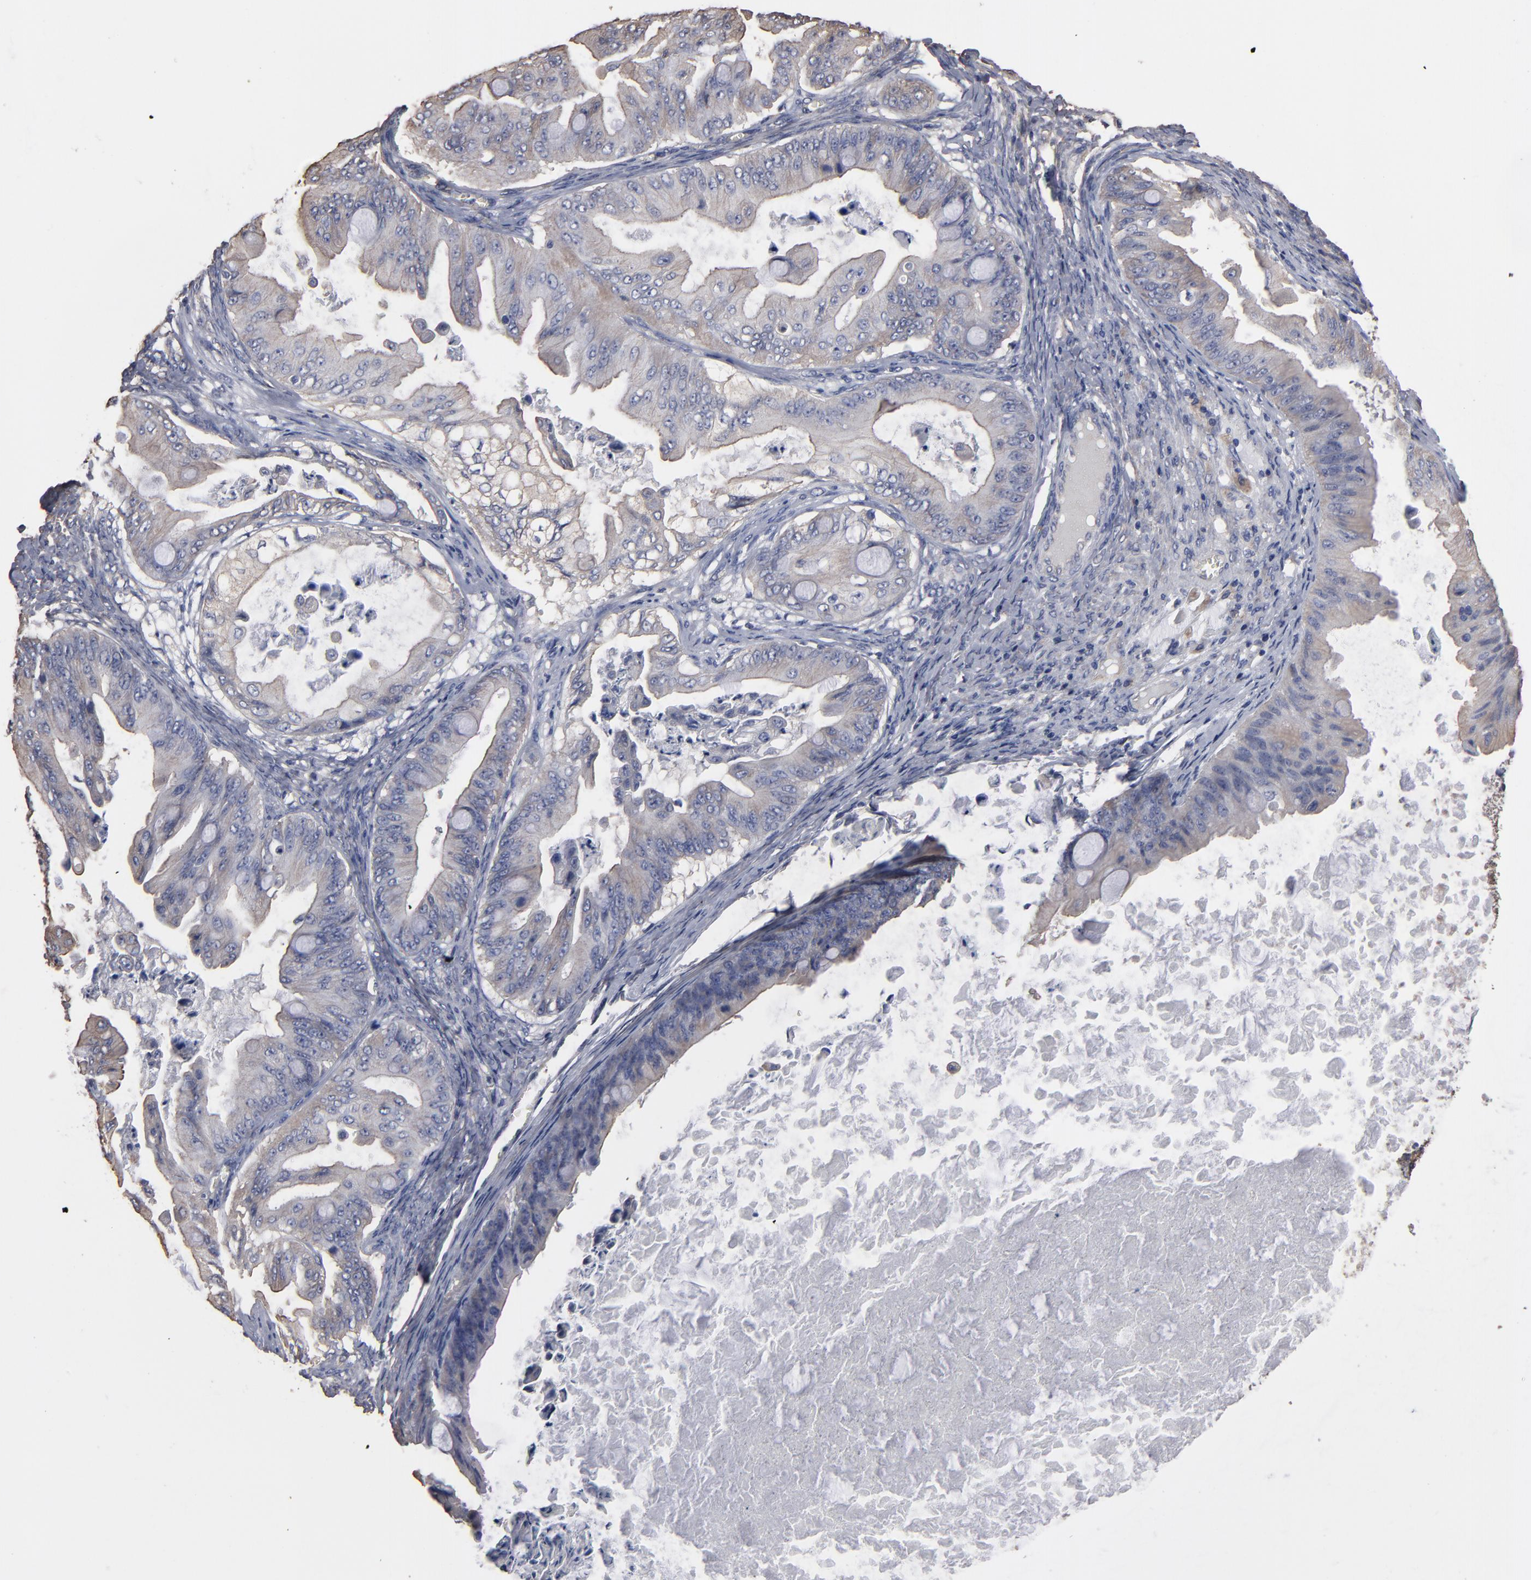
{"staining": {"intensity": "weak", "quantity": "25%-75%", "location": "cytoplasmic/membranous"}, "tissue": "ovarian cancer", "cell_type": "Tumor cells", "image_type": "cancer", "snomed": [{"axis": "morphology", "description": "Cystadenocarcinoma, mucinous, NOS"}, {"axis": "topography", "description": "Ovary"}], "caption": "Brown immunohistochemical staining in ovarian cancer (mucinous cystadenocarcinoma) displays weak cytoplasmic/membranous expression in about 25%-75% of tumor cells.", "gene": "DMD", "patient": {"sex": "female", "age": 37}}